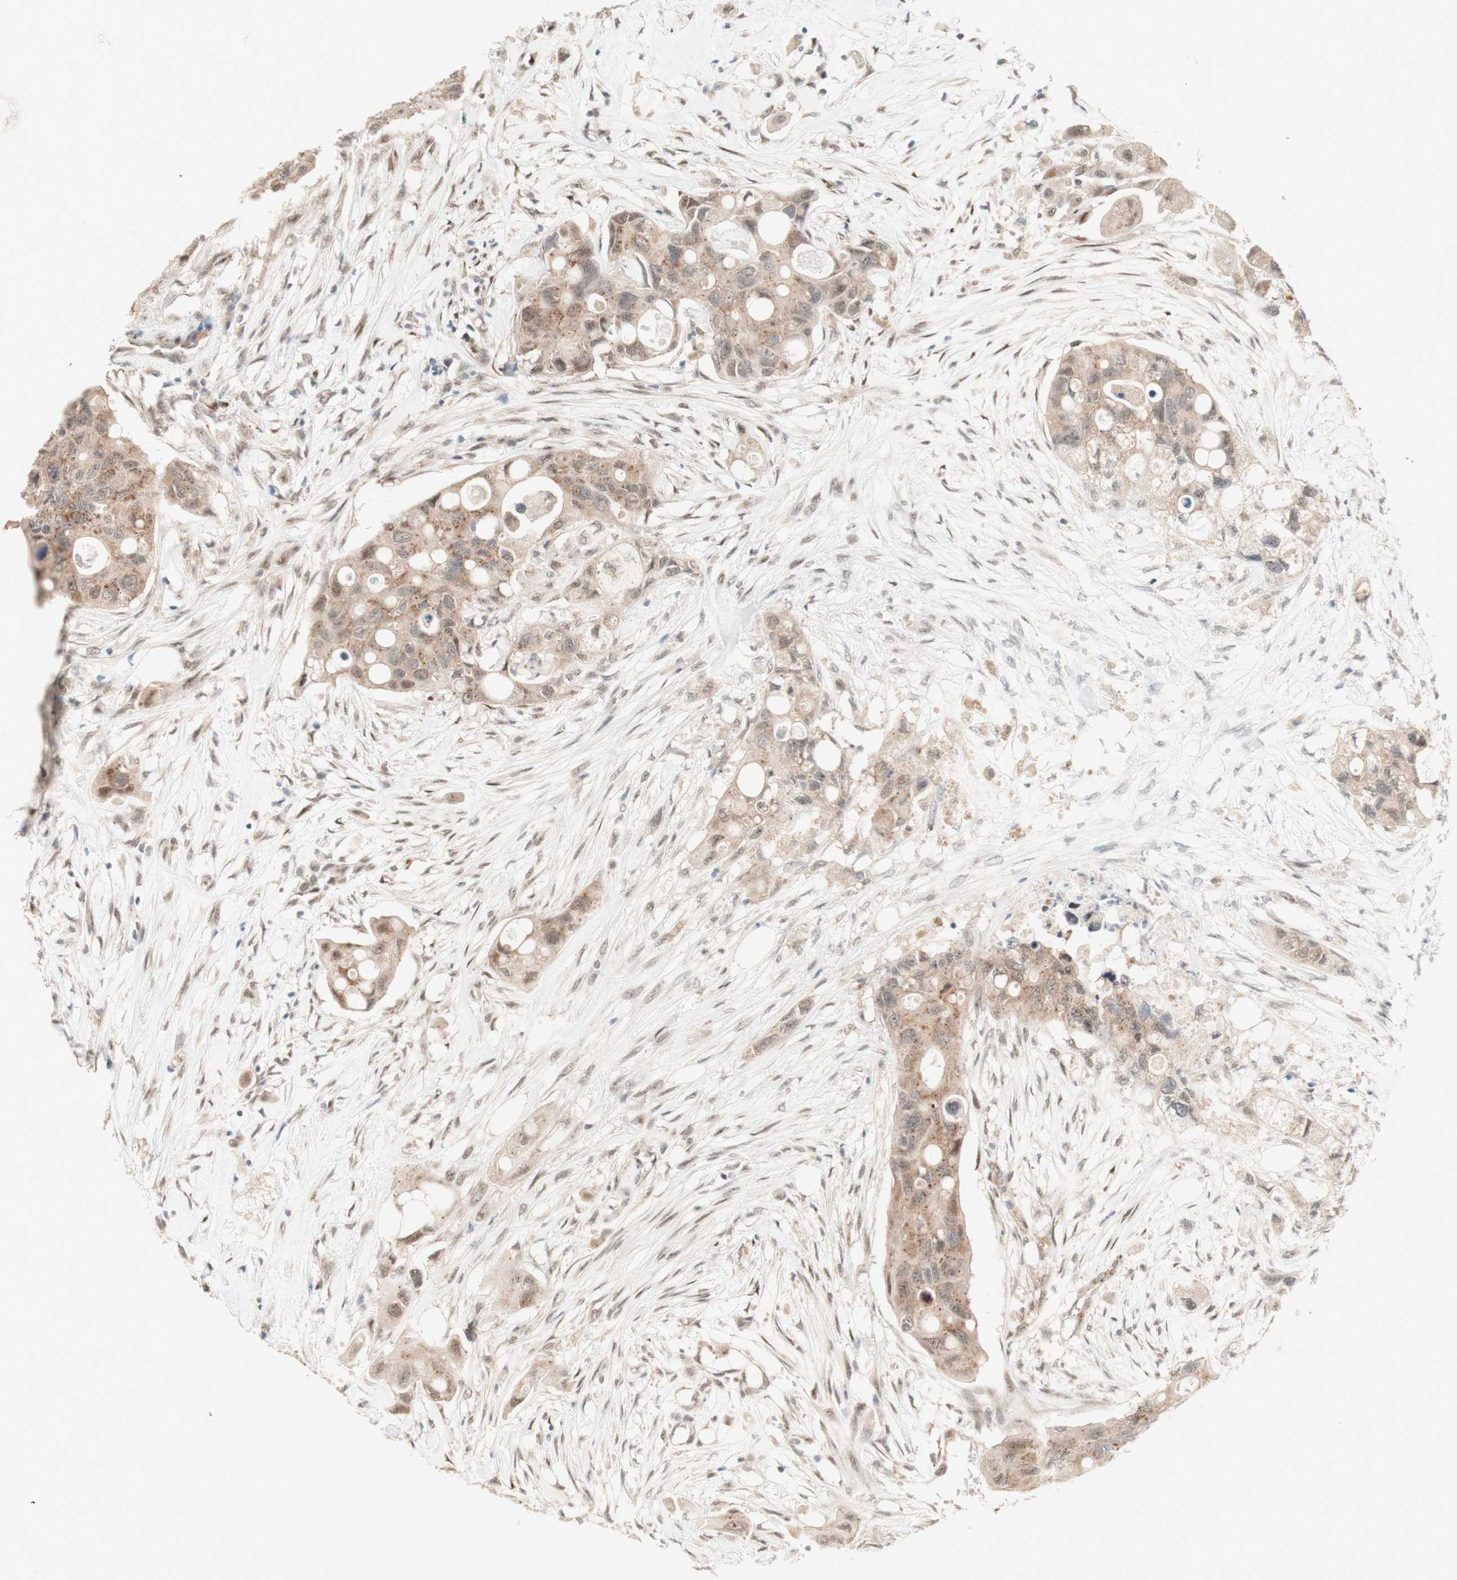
{"staining": {"intensity": "weak", "quantity": ">75%", "location": "cytoplasmic/membranous"}, "tissue": "colorectal cancer", "cell_type": "Tumor cells", "image_type": "cancer", "snomed": [{"axis": "morphology", "description": "Adenocarcinoma, NOS"}, {"axis": "topography", "description": "Colon"}], "caption": "Human colorectal adenocarcinoma stained with a brown dye displays weak cytoplasmic/membranous positive expression in approximately >75% of tumor cells.", "gene": "CYLD", "patient": {"sex": "female", "age": 57}}